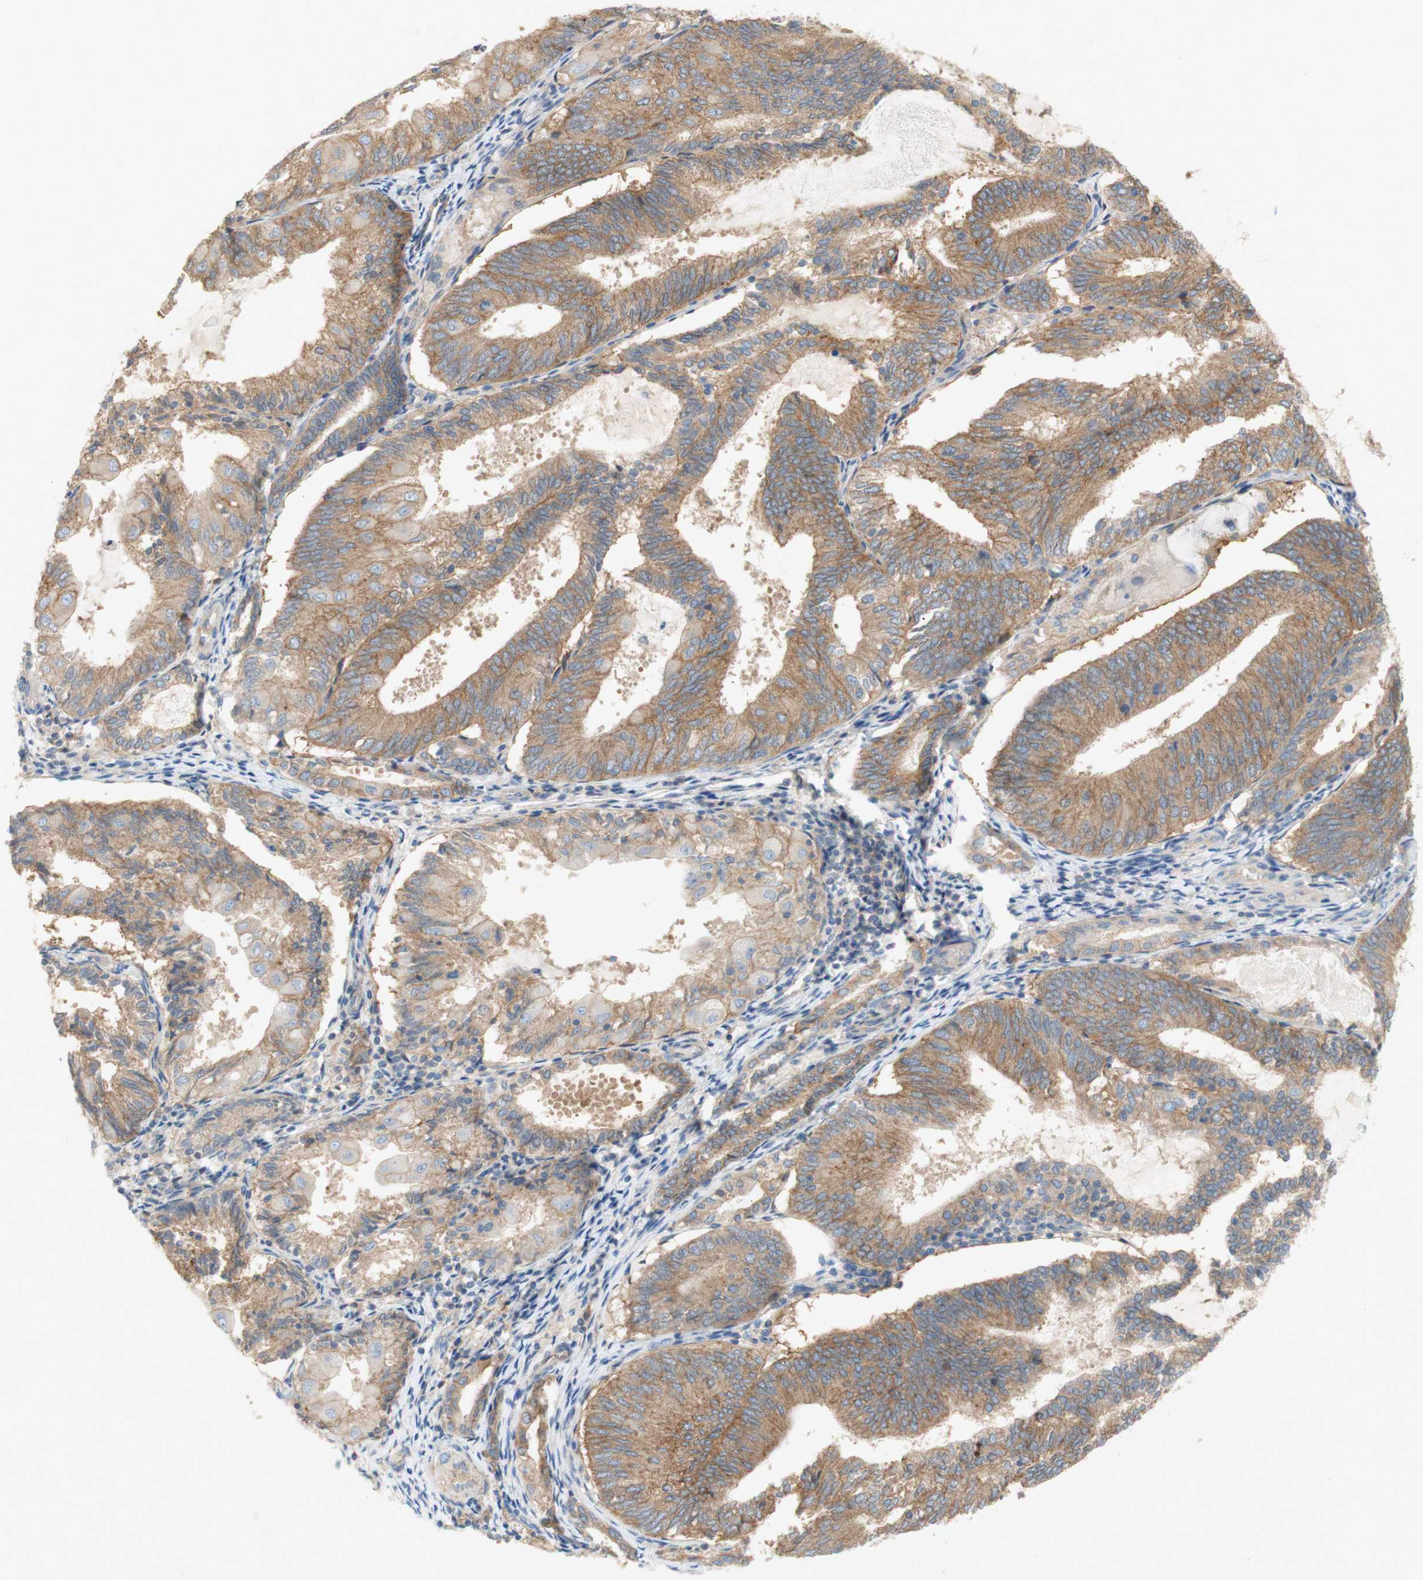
{"staining": {"intensity": "weak", "quantity": ">75%", "location": "cytoplasmic/membranous"}, "tissue": "endometrial cancer", "cell_type": "Tumor cells", "image_type": "cancer", "snomed": [{"axis": "morphology", "description": "Adenocarcinoma, NOS"}, {"axis": "topography", "description": "Endometrium"}], "caption": "Immunohistochemical staining of endometrial cancer (adenocarcinoma) demonstrates low levels of weak cytoplasmic/membranous positivity in about >75% of tumor cells.", "gene": "ATP2B1", "patient": {"sex": "female", "age": 81}}